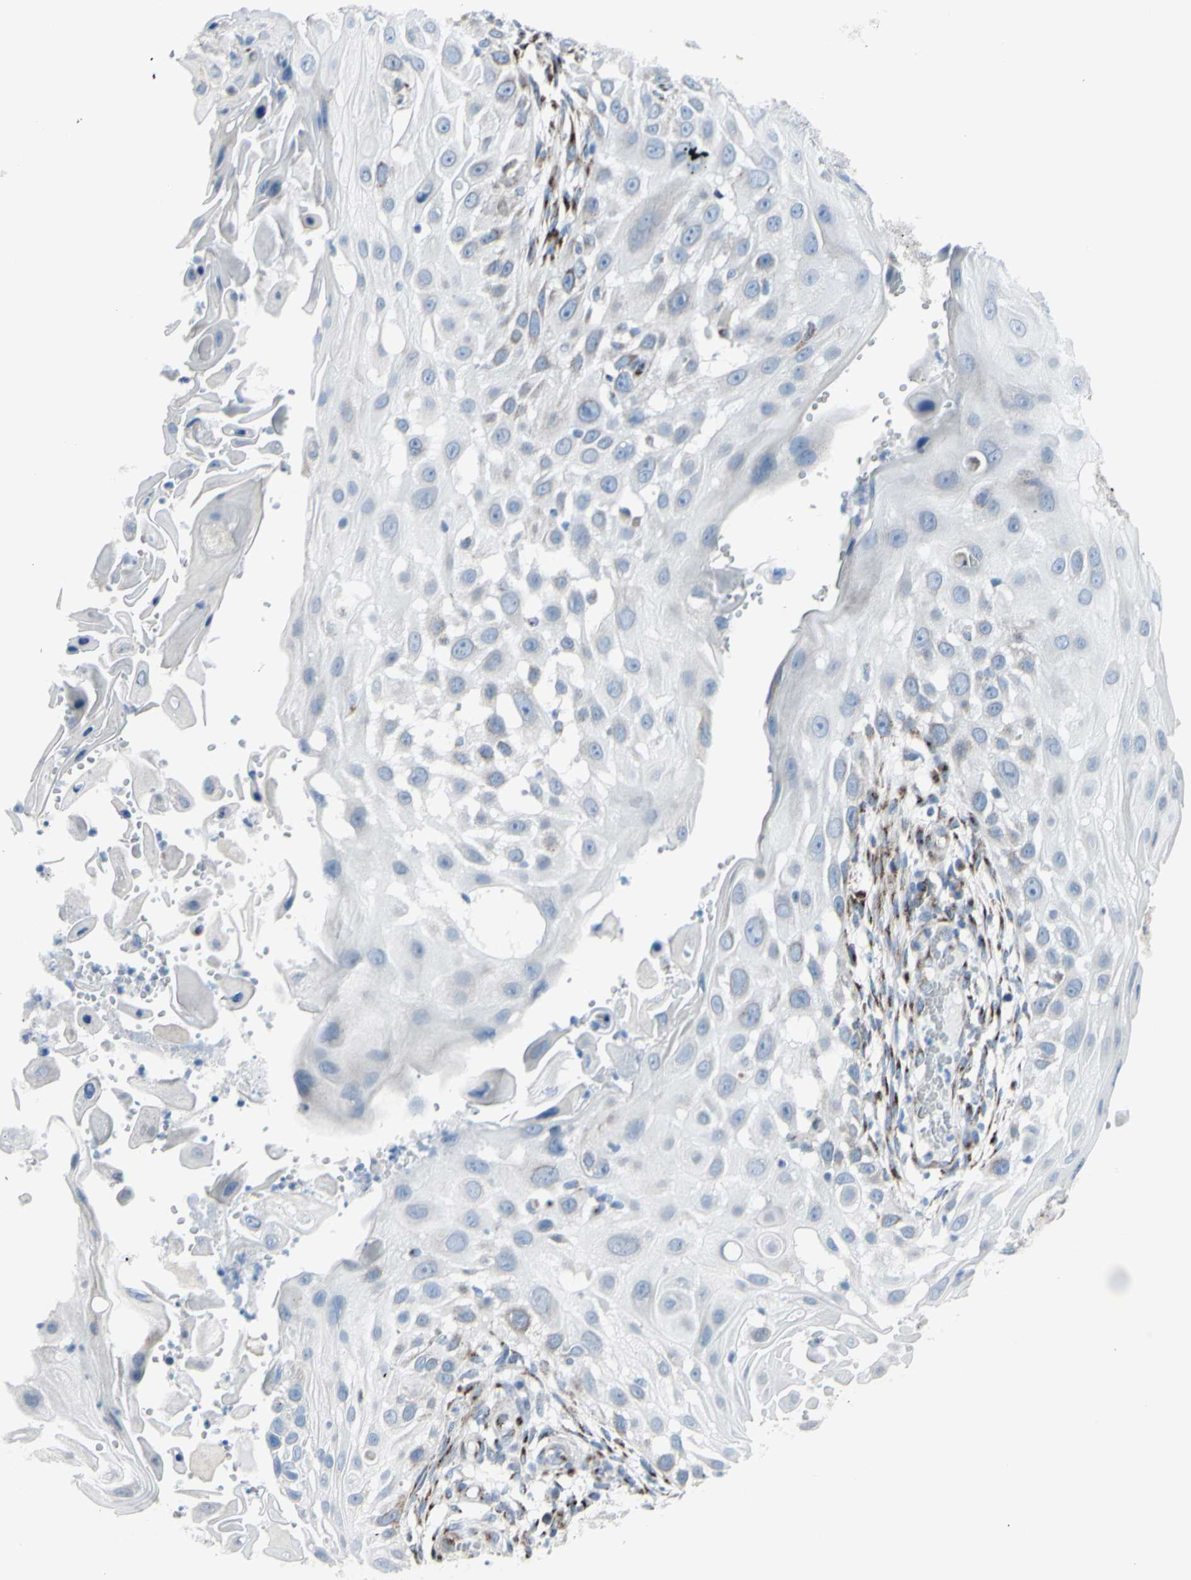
{"staining": {"intensity": "negative", "quantity": "none", "location": "none"}, "tissue": "skin cancer", "cell_type": "Tumor cells", "image_type": "cancer", "snomed": [{"axis": "morphology", "description": "Squamous cell carcinoma, NOS"}, {"axis": "topography", "description": "Skin"}], "caption": "An image of skin cancer stained for a protein displays no brown staining in tumor cells.", "gene": "GLG1", "patient": {"sex": "female", "age": 44}}